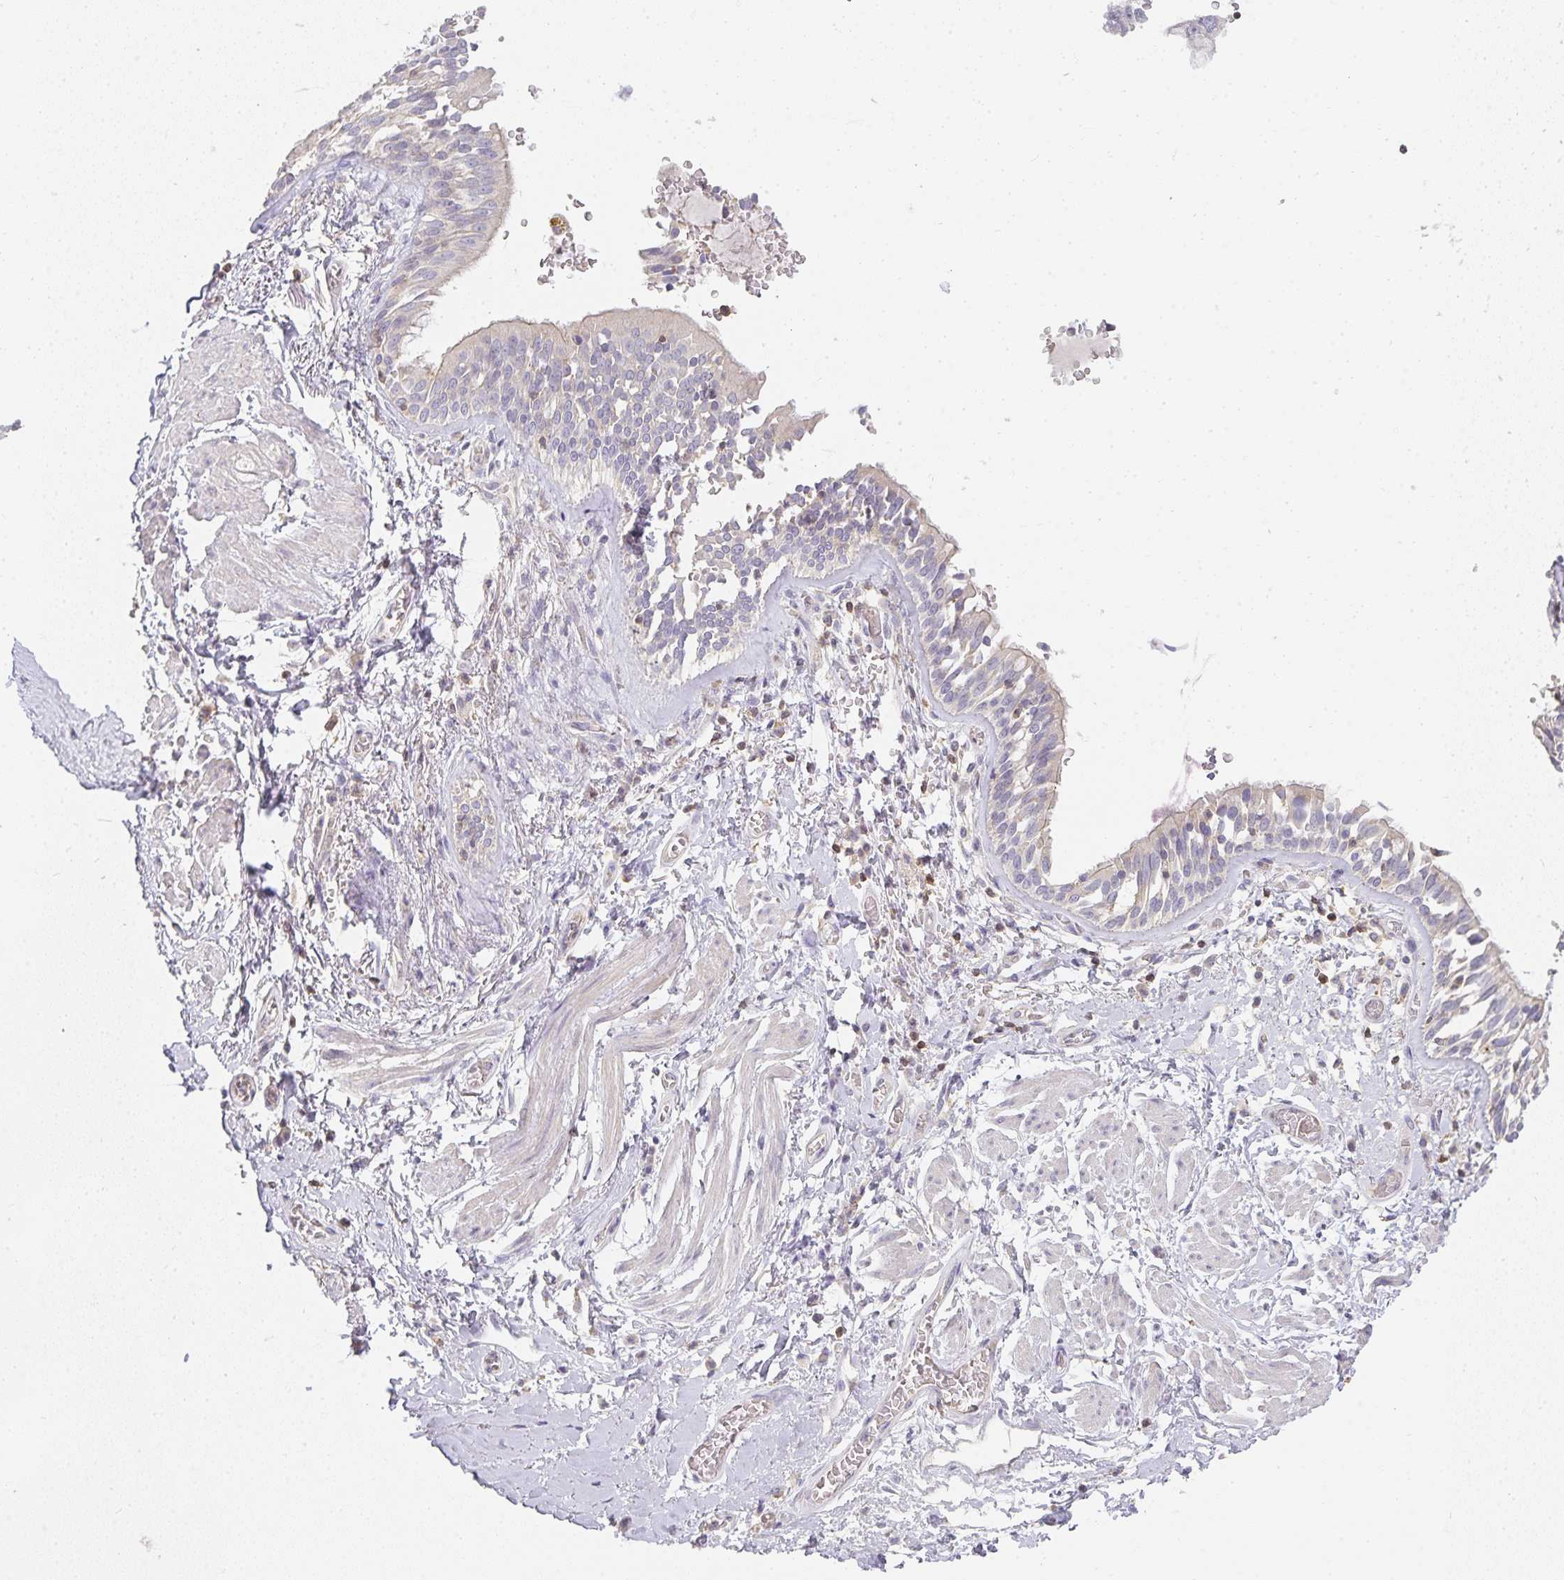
{"staining": {"intensity": "negative", "quantity": "none", "location": "none"}, "tissue": "adipose tissue", "cell_type": "Adipocytes", "image_type": "normal", "snomed": [{"axis": "morphology", "description": "Normal tissue, NOS"}, {"axis": "morphology", "description": "Degeneration, NOS"}, {"axis": "topography", "description": "Cartilage tissue"}, {"axis": "topography", "description": "Lung"}], "caption": "High magnification brightfield microscopy of normal adipose tissue stained with DAB (brown) and counterstained with hematoxylin (blue): adipocytes show no significant staining. (Immunohistochemistry, brightfield microscopy, high magnification).", "gene": "GATA3", "patient": {"sex": "female", "age": 61}}